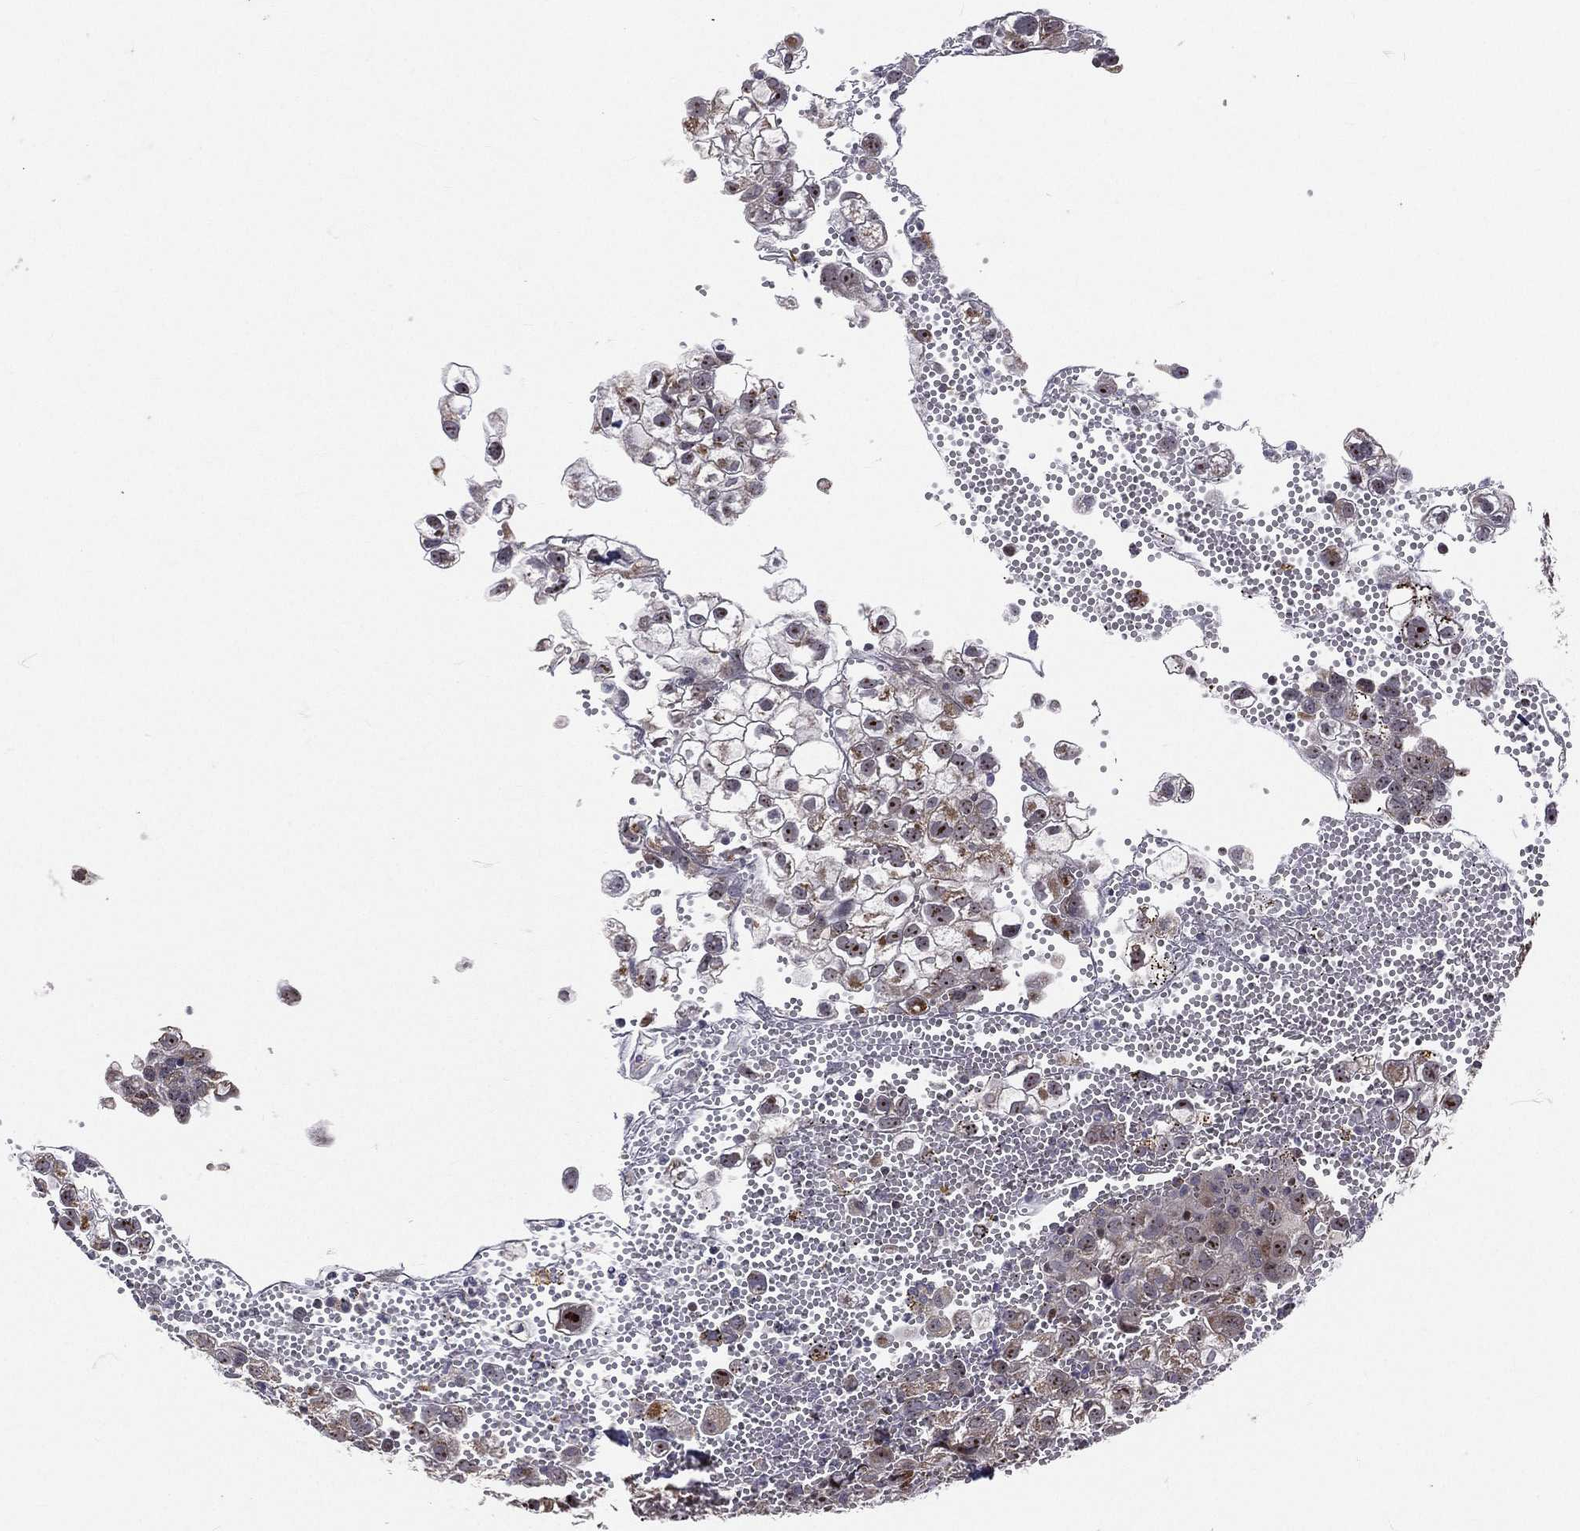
{"staining": {"intensity": "weak", "quantity": "<25%", "location": "cytoplasmic/membranous"}, "tissue": "cervical cancer", "cell_type": "Tumor cells", "image_type": "cancer", "snomed": [{"axis": "morphology", "description": "Squamous cell carcinoma, NOS"}, {"axis": "topography", "description": "Cervix"}], "caption": "An IHC histopathology image of cervical cancer is shown. There is no staining in tumor cells of cervical cancer.", "gene": "ZEB1", "patient": {"sex": "female", "age": 55}}